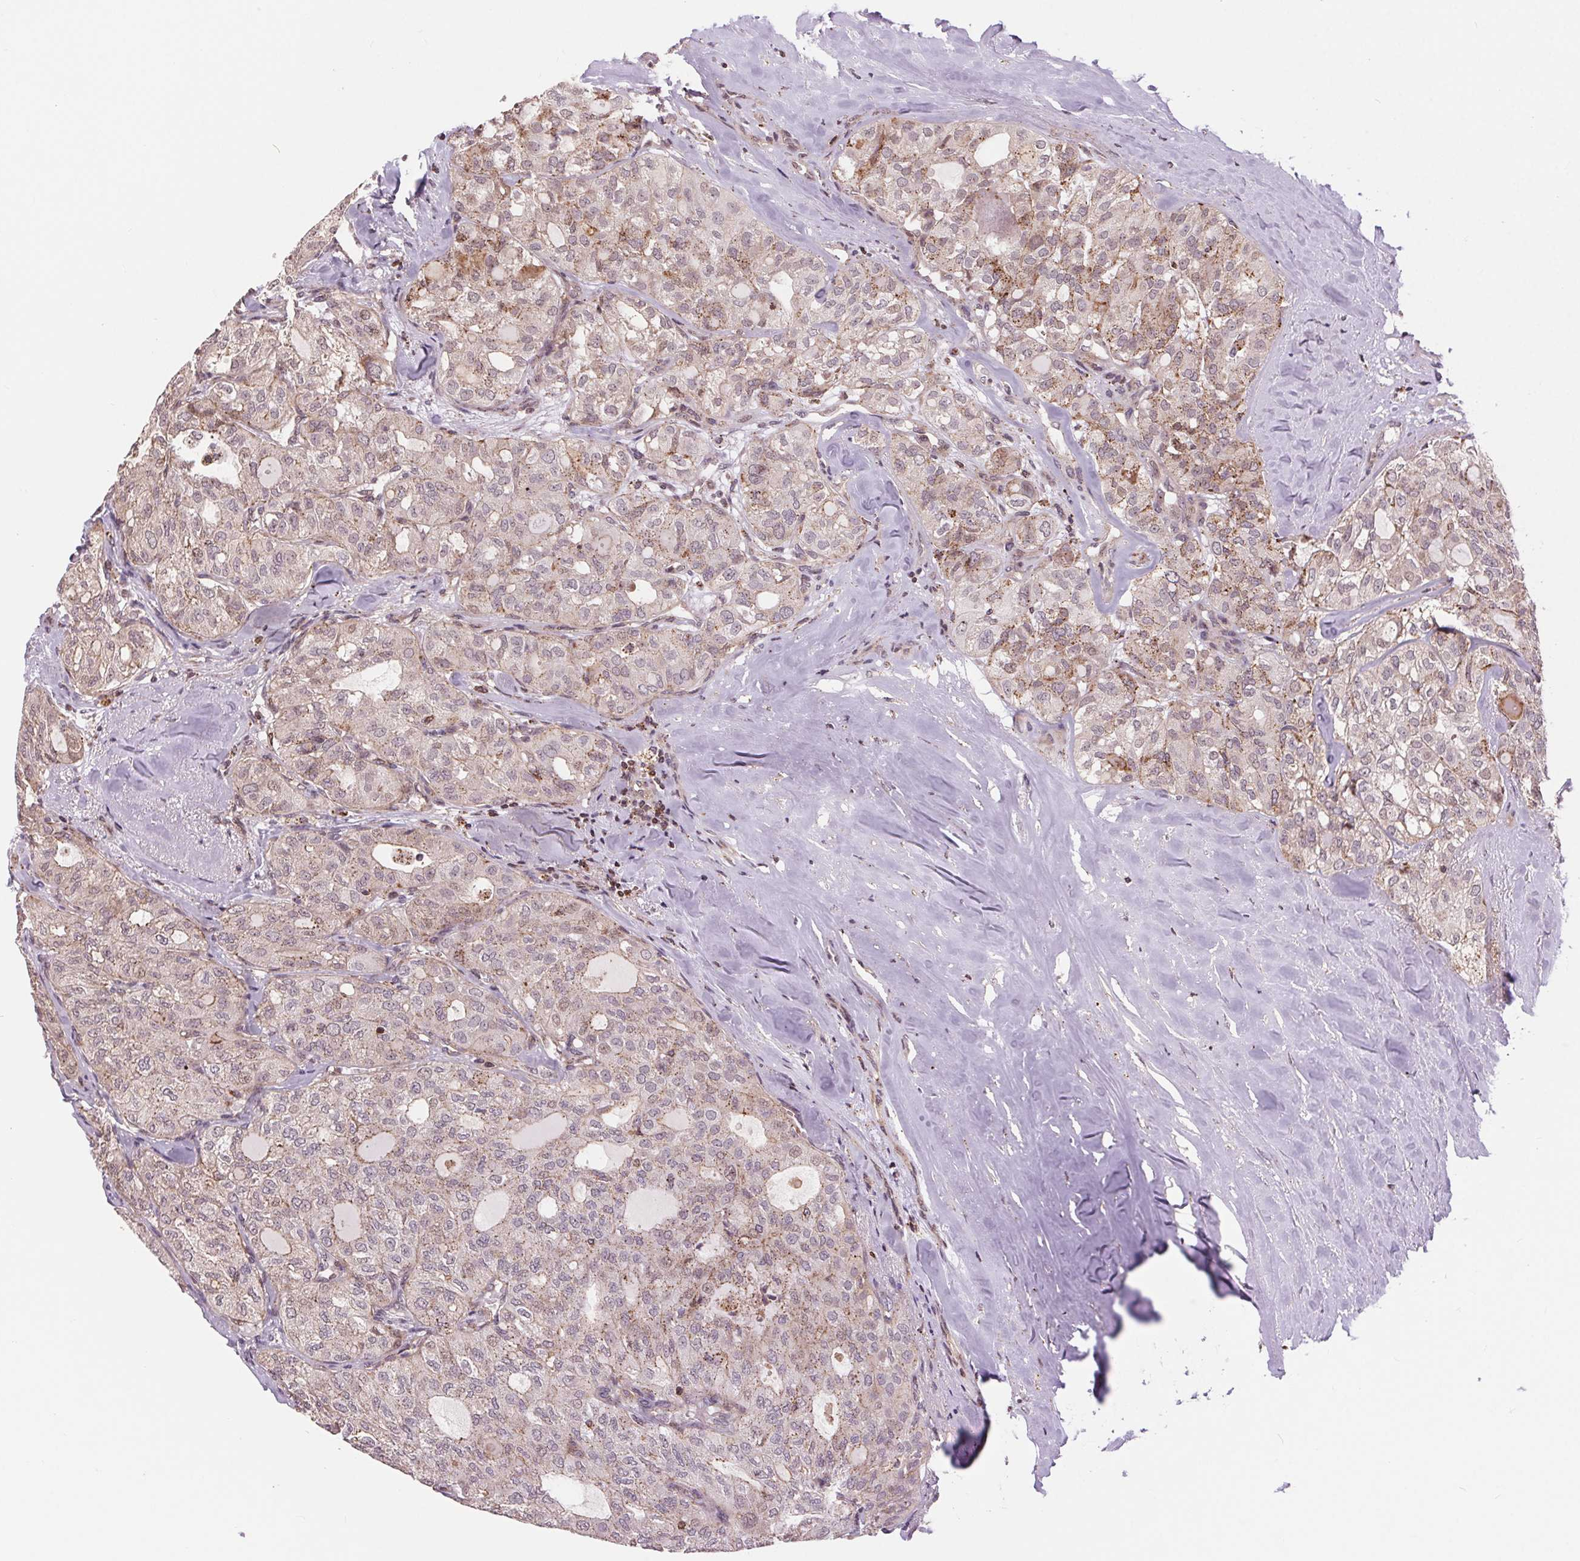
{"staining": {"intensity": "weak", "quantity": "25%-75%", "location": "cytoplasmic/membranous"}, "tissue": "thyroid cancer", "cell_type": "Tumor cells", "image_type": "cancer", "snomed": [{"axis": "morphology", "description": "Follicular adenoma carcinoma, NOS"}, {"axis": "topography", "description": "Thyroid gland"}], "caption": "A brown stain labels weak cytoplasmic/membranous positivity of a protein in follicular adenoma carcinoma (thyroid) tumor cells.", "gene": "CHMP4B", "patient": {"sex": "male", "age": 75}}